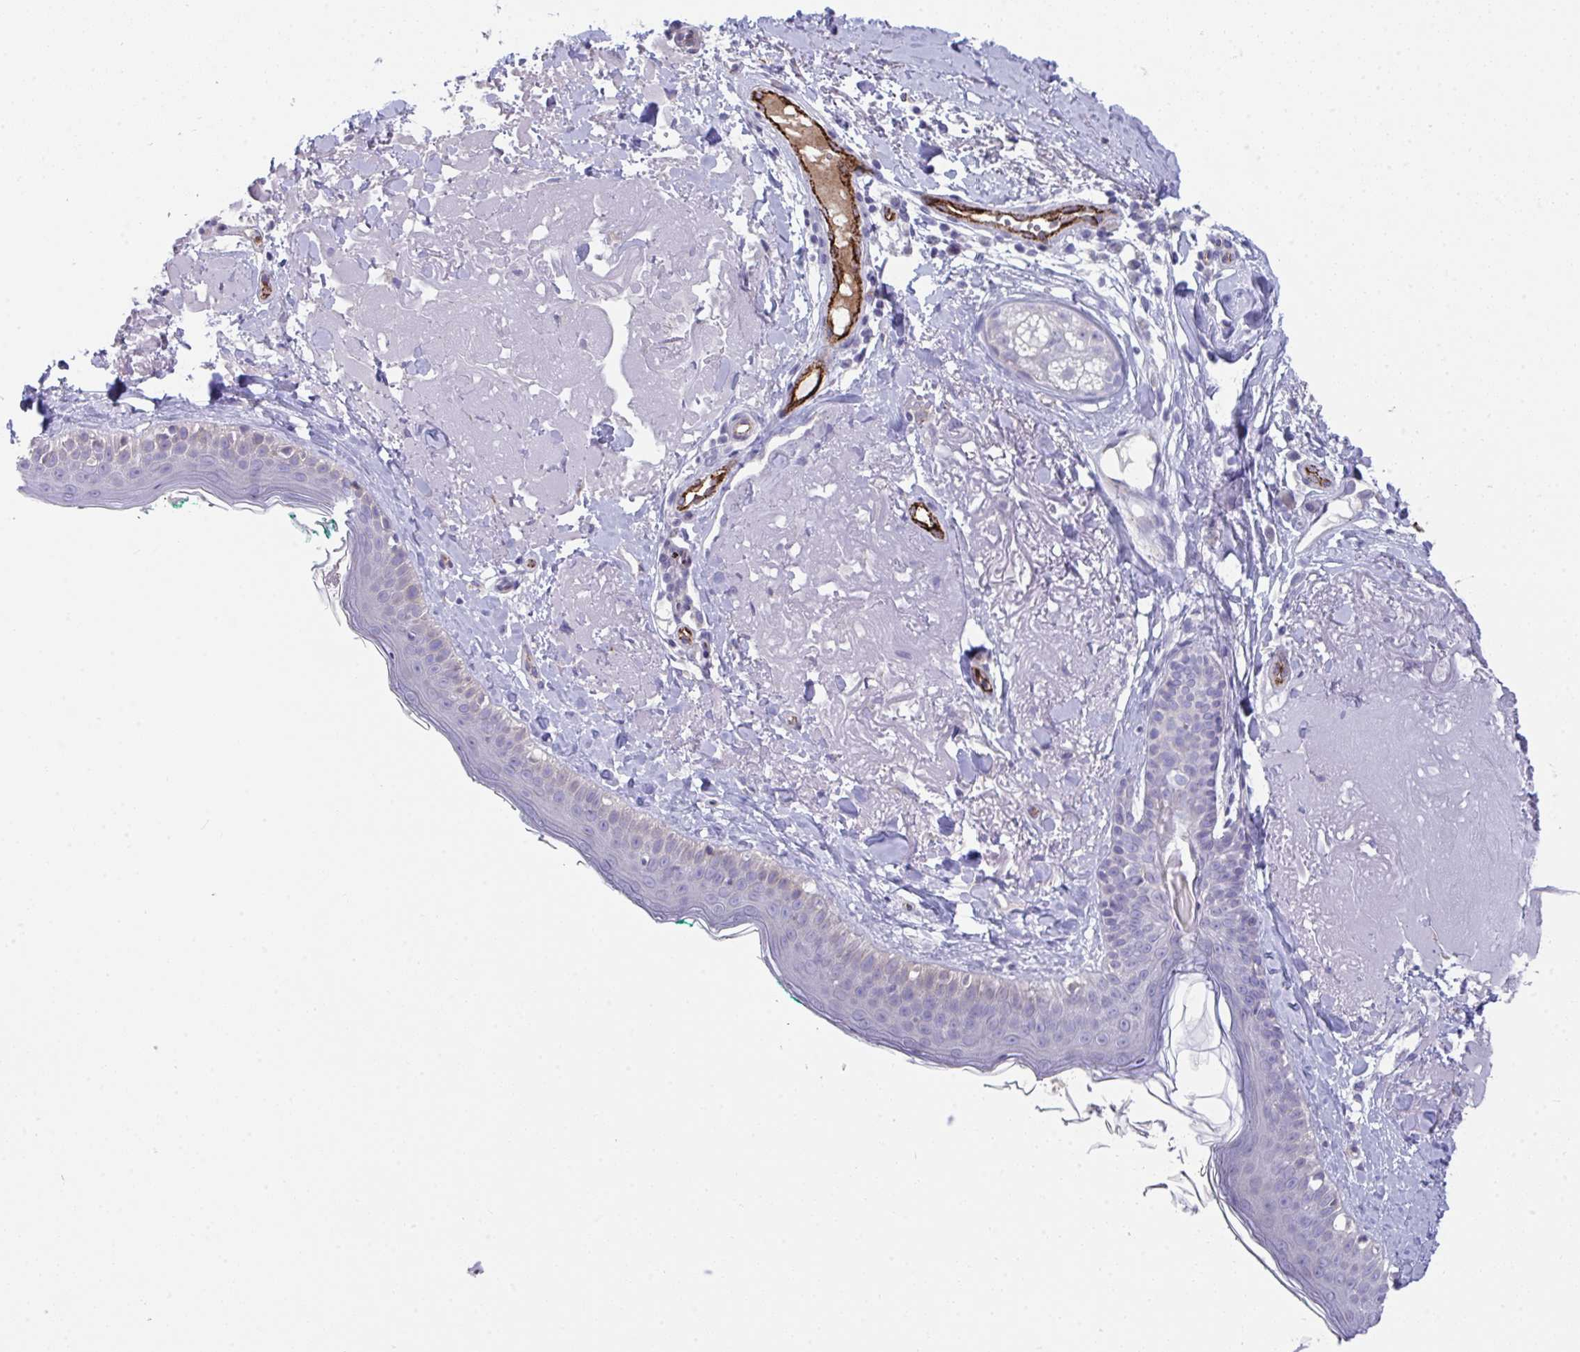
{"staining": {"intensity": "negative", "quantity": "none", "location": "none"}, "tissue": "skin", "cell_type": "Fibroblasts", "image_type": "normal", "snomed": [{"axis": "morphology", "description": "Normal tissue, NOS"}, {"axis": "topography", "description": "Skin"}], "caption": "A high-resolution histopathology image shows immunohistochemistry (IHC) staining of unremarkable skin, which displays no significant staining in fibroblasts.", "gene": "TOR1AIP2", "patient": {"sex": "male", "age": 73}}